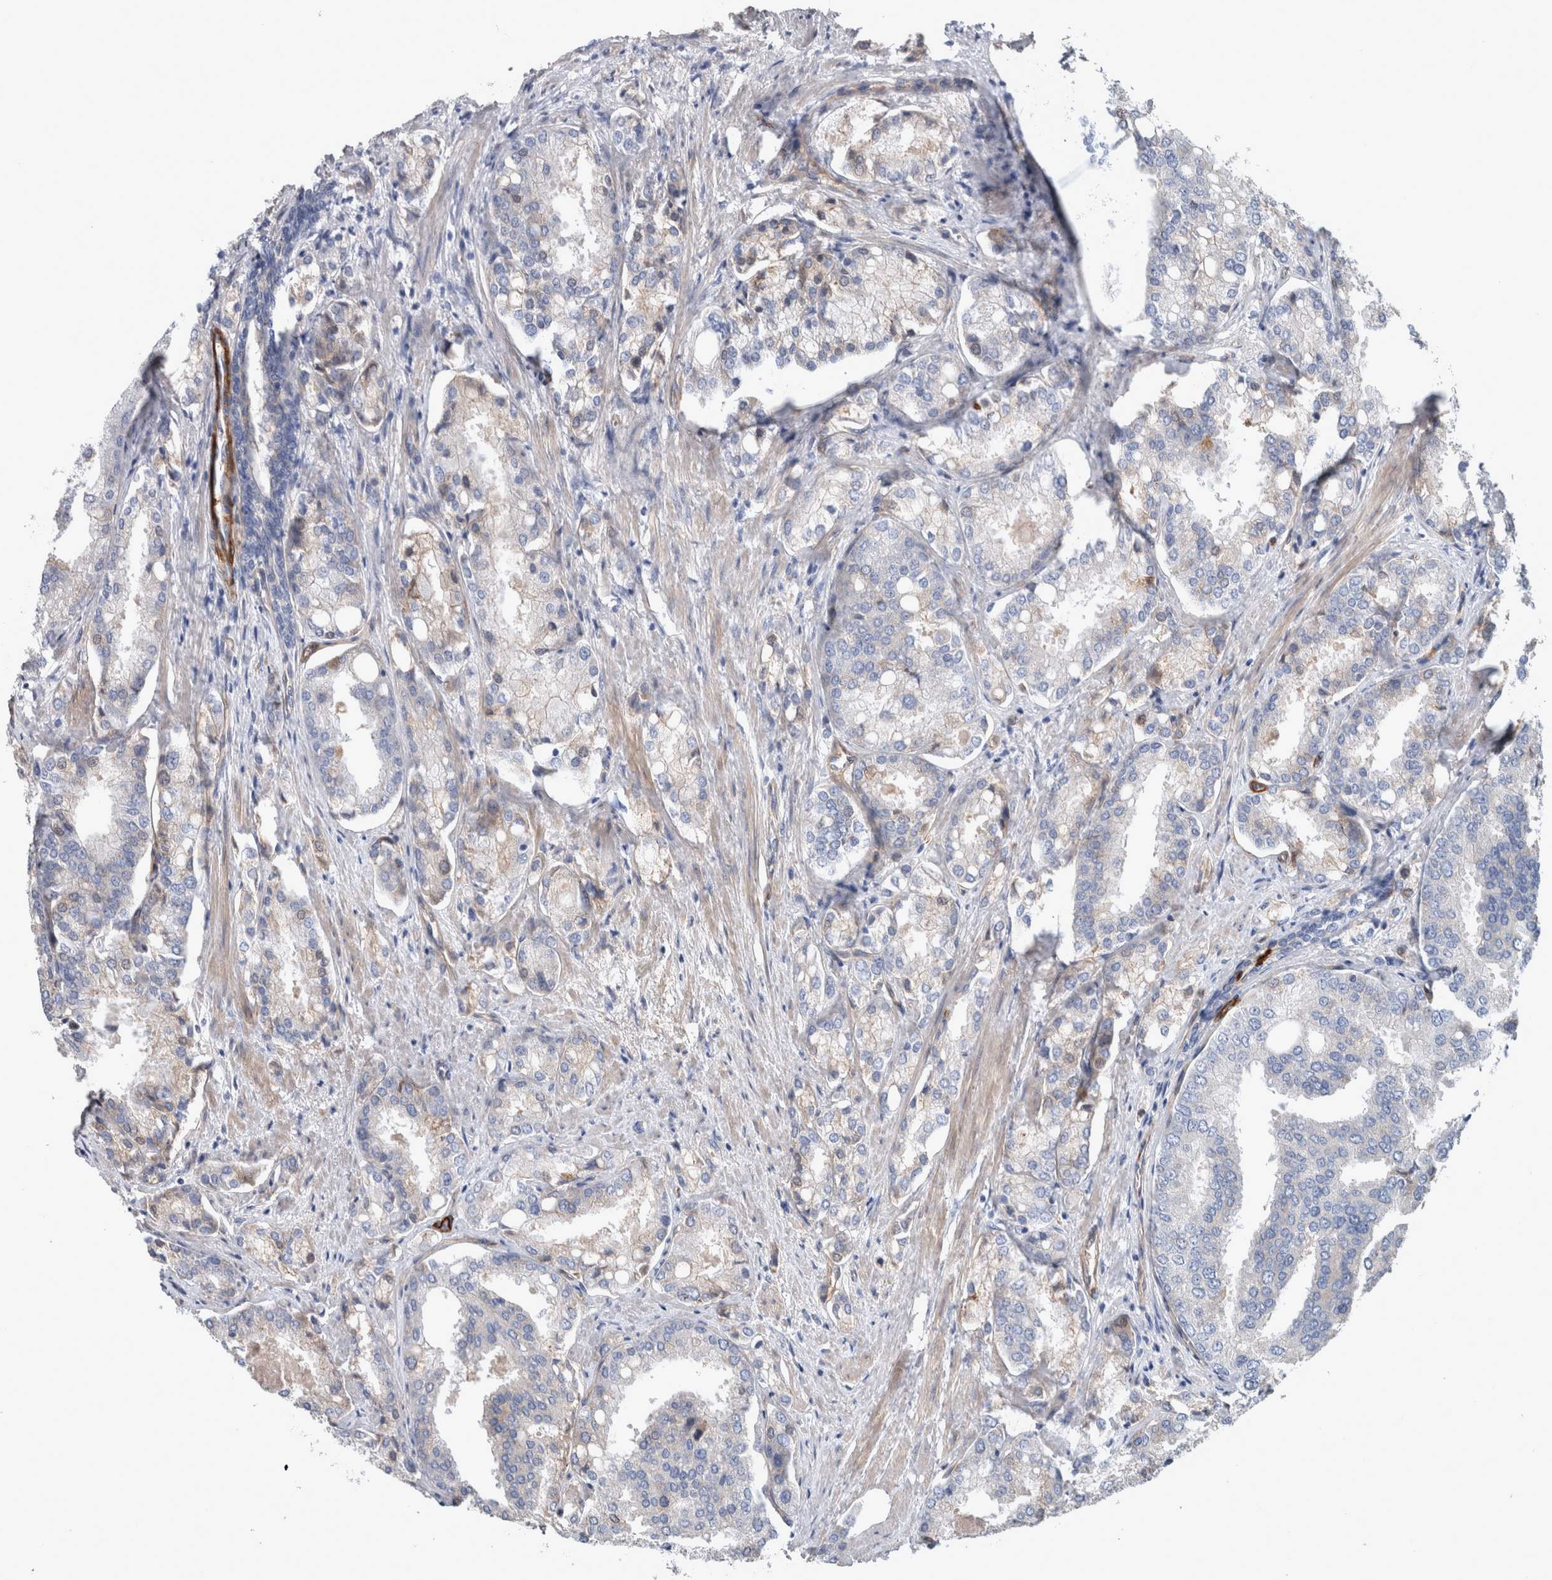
{"staining": {"intensity": "weak", "quantity": "<25%", "location": "cytoplasmic/membranous"}, "tissue": "prostate cancer", "cell_type": "Tumor cells", "image_type": "cancer", "snomed": [{"axis": "morphology", "description": "Adenocarcinoma, High grade"}, {"axis": "topography", "description": "Prostate"}], "caption": "The histopathology image reveals no staining of tumor cells in prostate cancer.", "gene": "BCAM", "patient": {"sex": "male", "age": 50}}